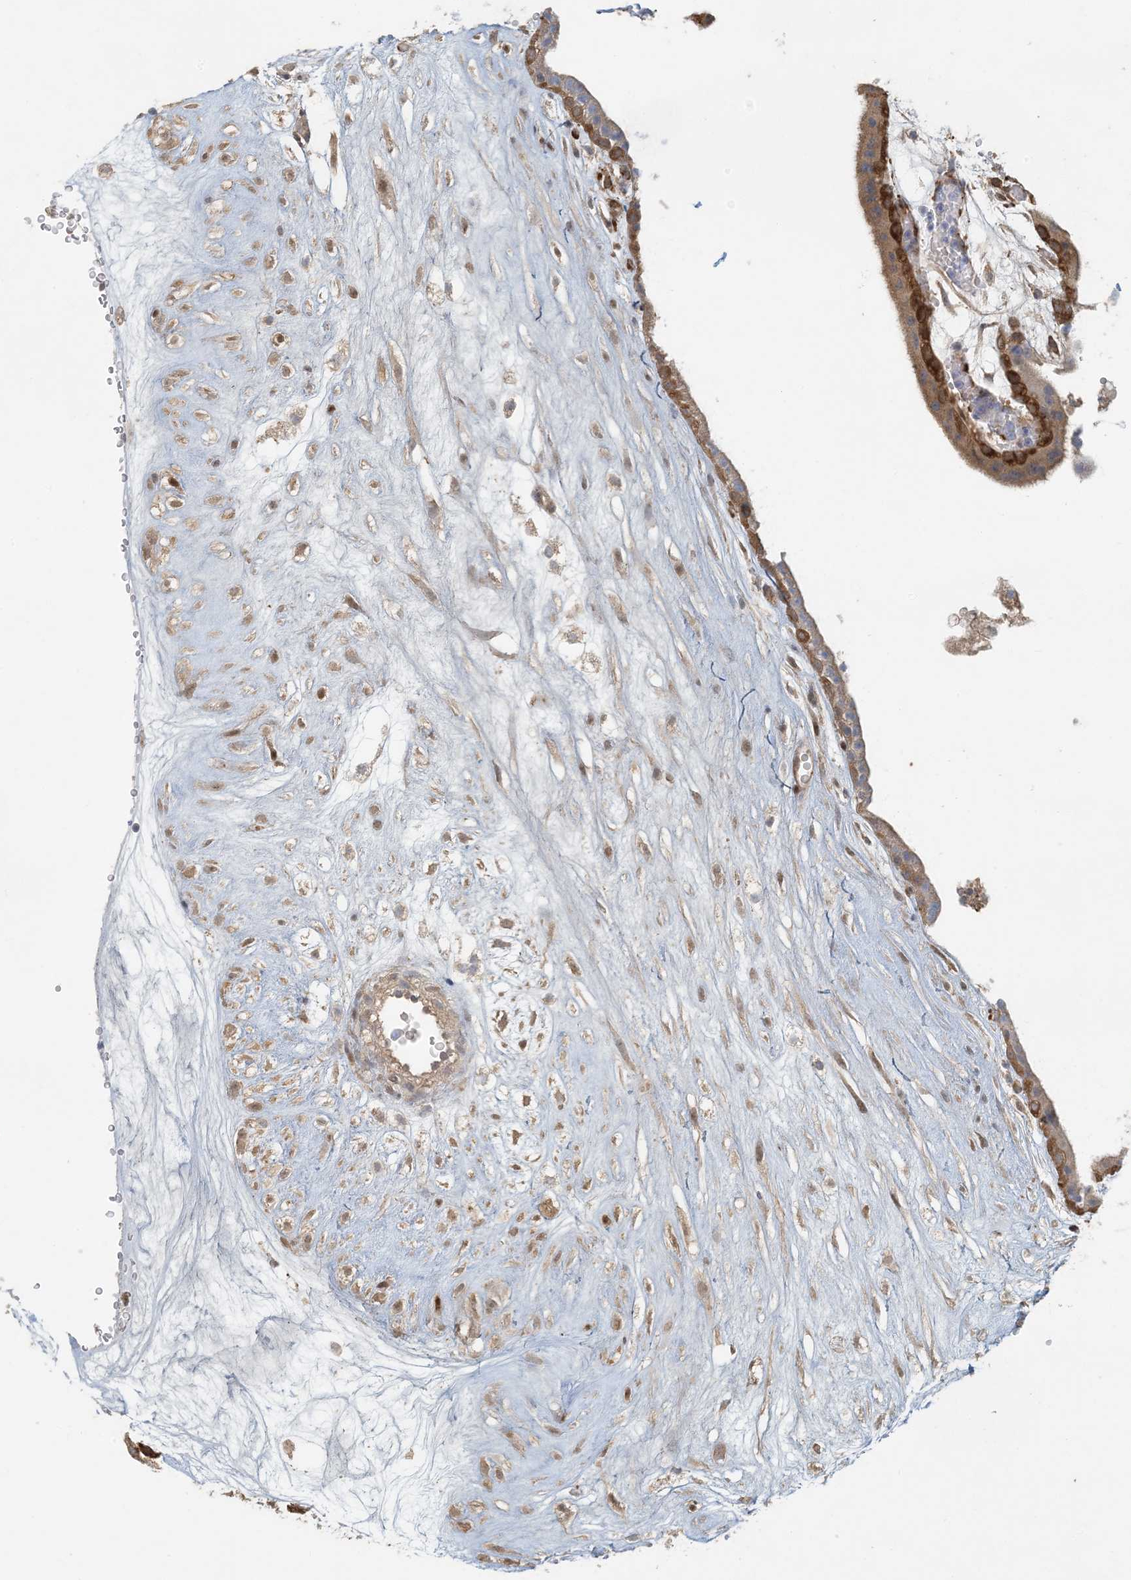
{"staining": {"intensity": "negative", "quantity": "none", "location": "none"}, "tissue": "placenta", "cell_type": "Decidual cells", "image_type": "normal", "snomed": [{"axis": "morphology", "description": "Normal tissue, NOS"}, {"axis": "topography", "description": "Placenta"}], "caption": "A histopathology image of placenta stained for a protein reveals no brown staining in decidual cells. Nuclei are stained in blue.", "gene": "HACL1", "patient": {"sex": "female", "age": 18}}